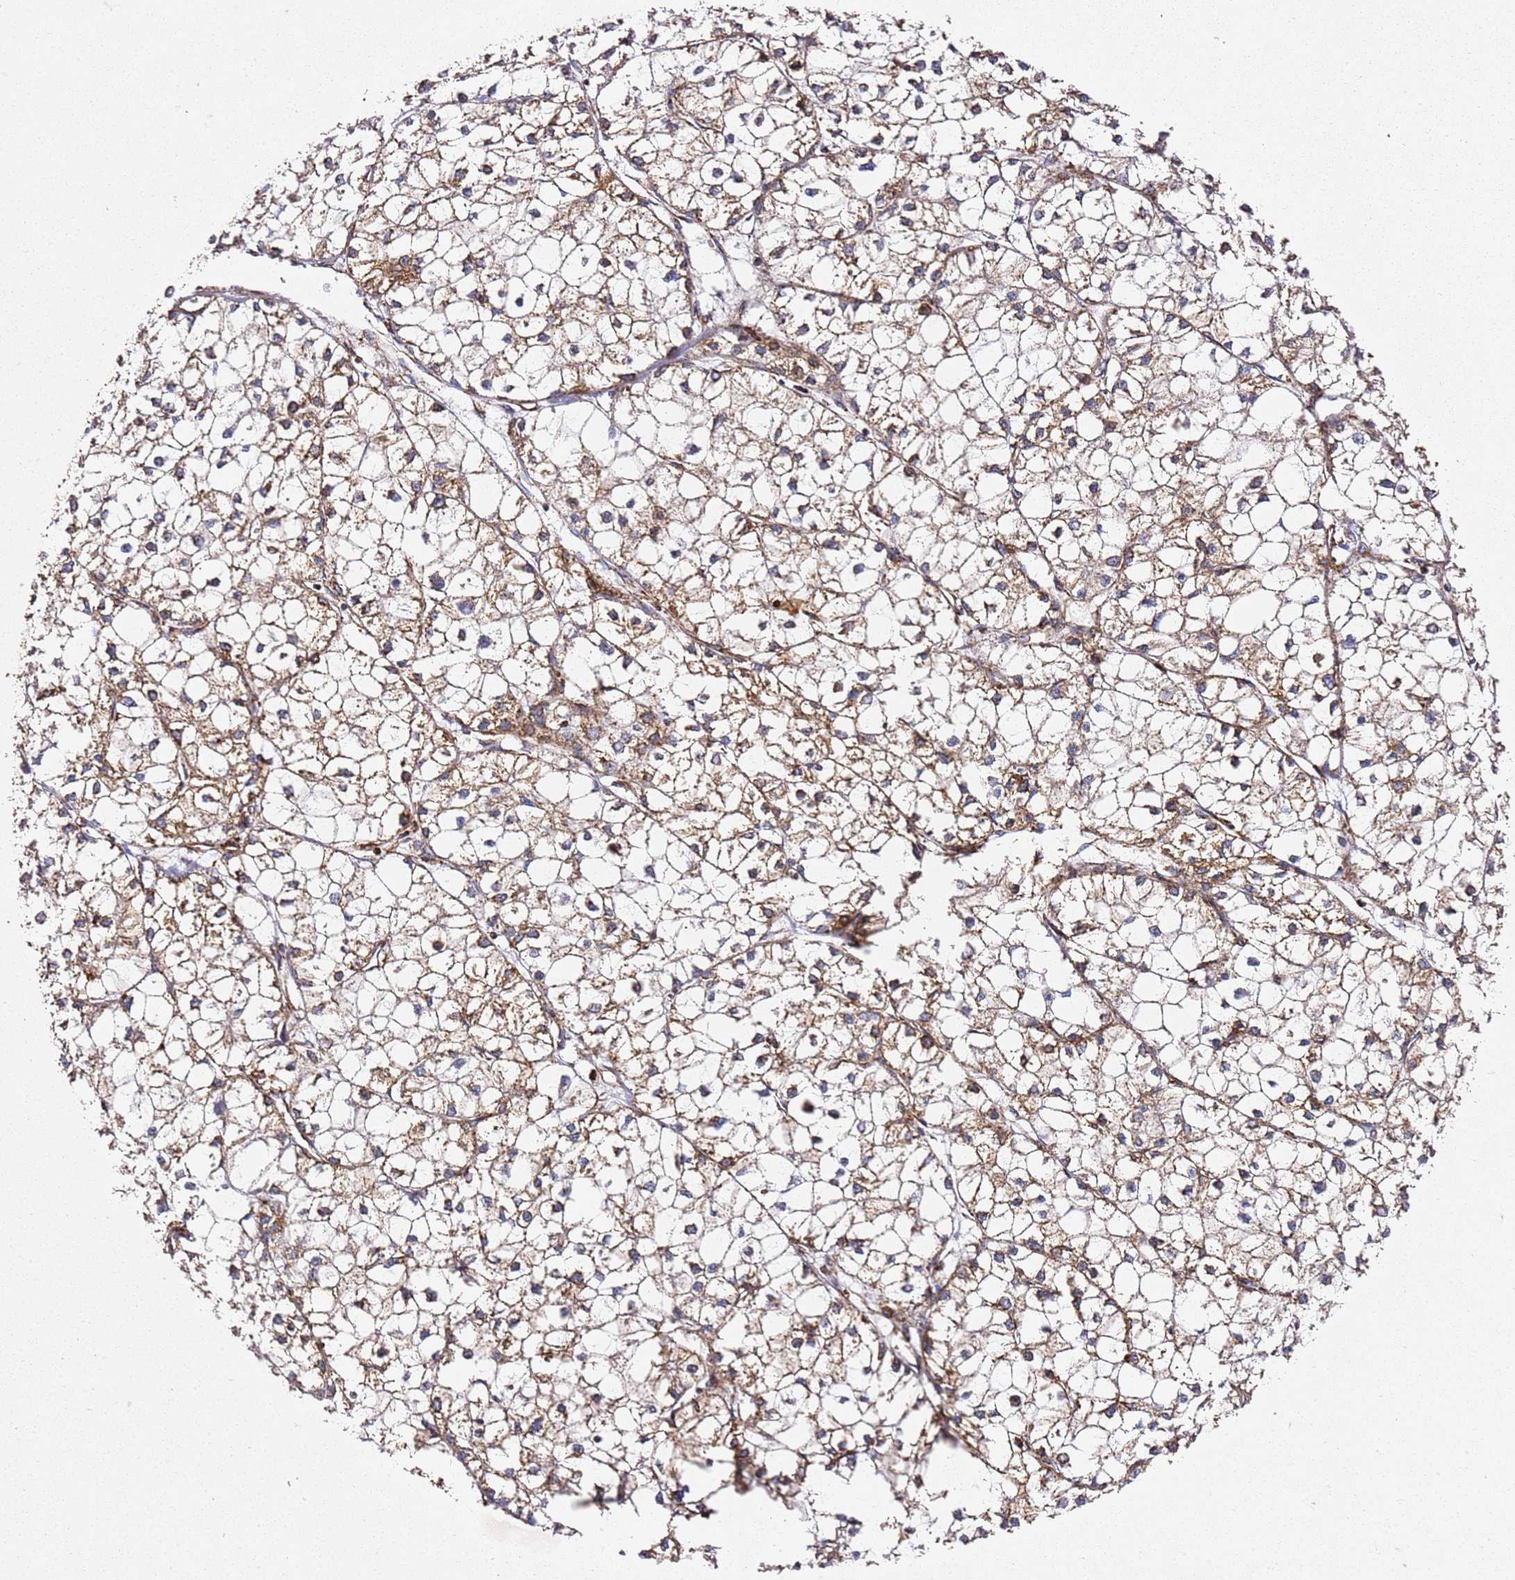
{"staining": {"intensity": "moderate", "quantity": "25%-75%", "location": "cytoplasmic/membranous"}, "tissue": "liver cancer", "cell_type": "Tumor cells", "image_type": "cancer", "snomed": [{"axis": "morphology", "description": "Carcinoma, Hepatocellular, NOS"}, {"axis": "topography", "description": "Liver"}], "caption": "Protein staining by immunohistochemistry demonstrates moderate cytoplasmic/membranous positivity in approximately 25%-75% of tumor cells in liver cancer.", "gene": "NDUFA3", "patient": {"sex": "female", "age": 43}}